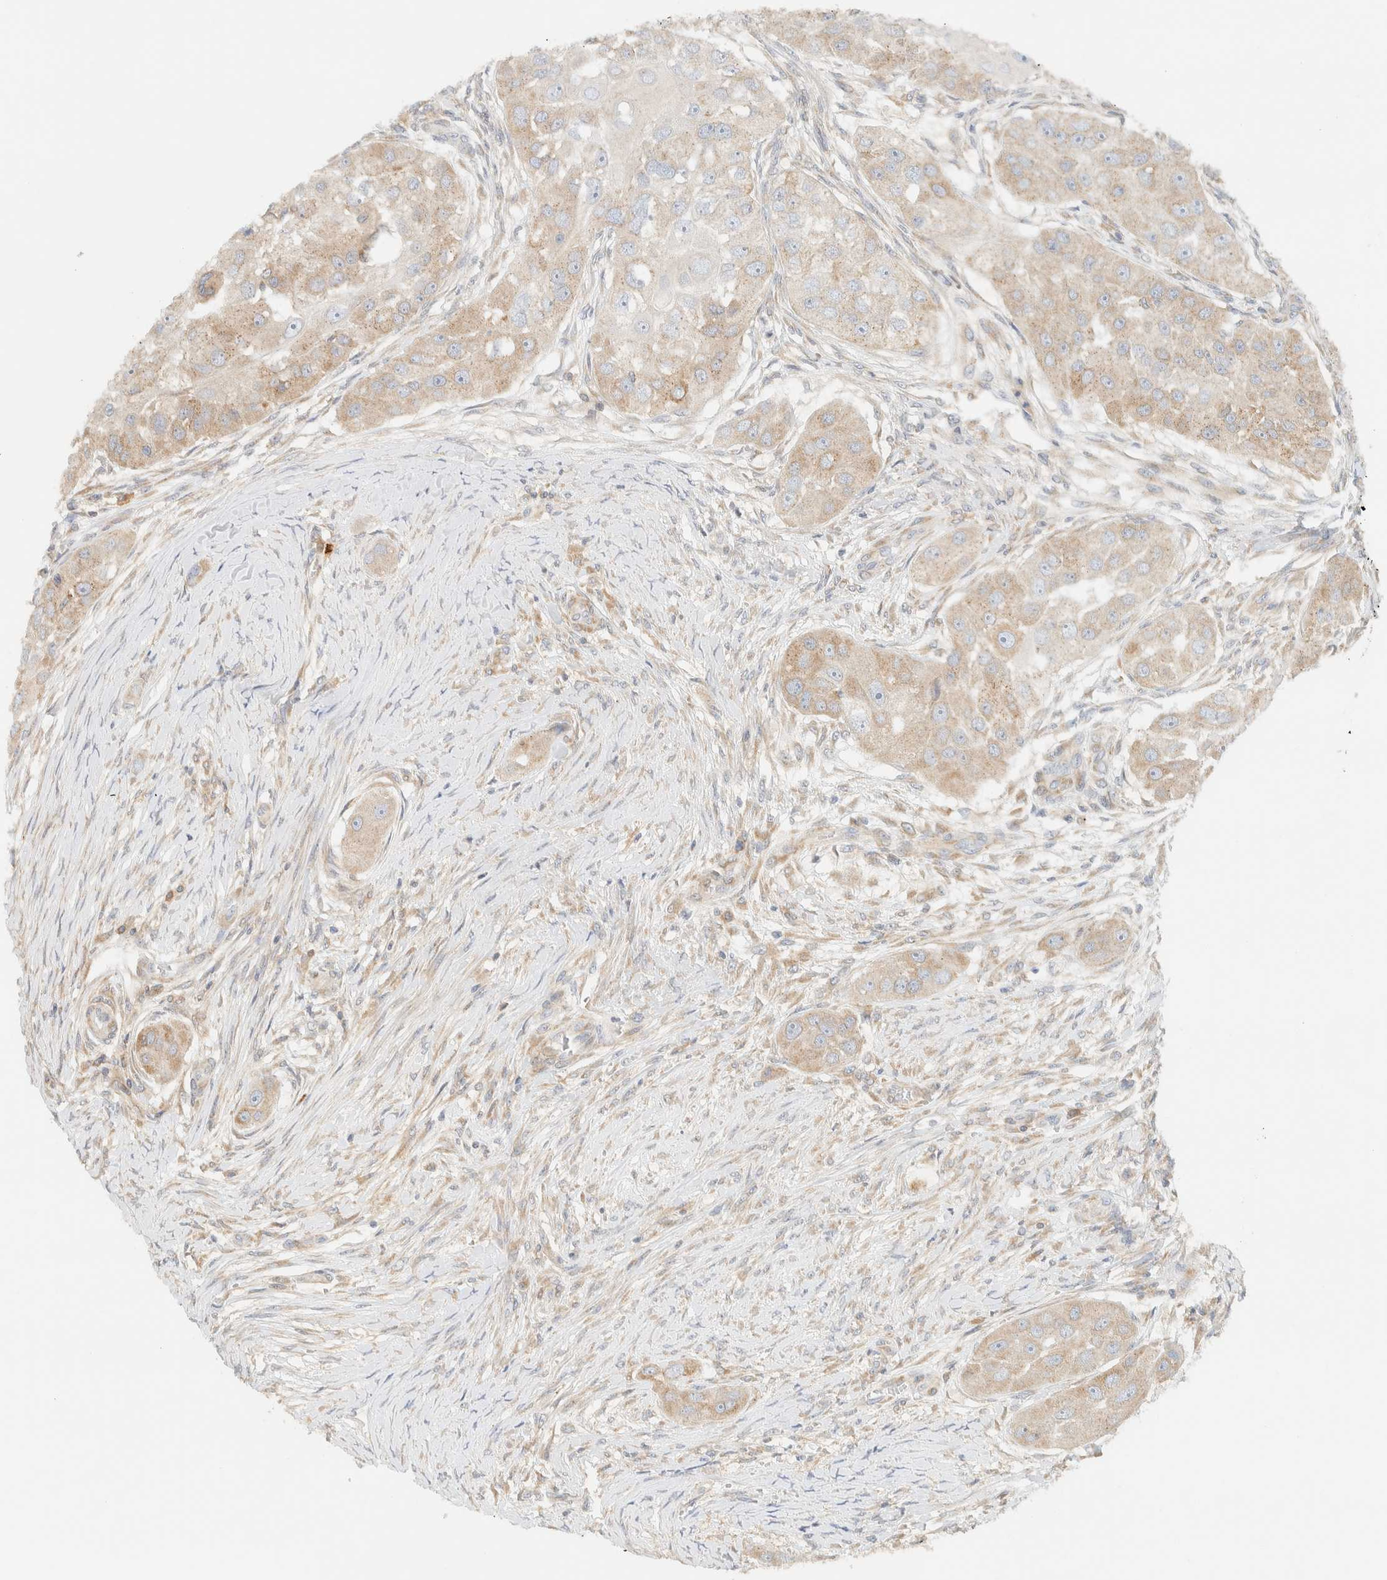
{"staining": {"intensity": "weak", "quantity": ">75%", "location": "cytoplasmic/membranous"}, "tissue": "head and neck cancer", "cell_type": "Tumor cells", "image_type": "cancer", "snomed": [{"axis": "morphology", "description": "Normal tissue, NOS"}, {"axis": "morphology", "description": "Squamous cell carcinoma, NOS"}, {"axis": "topography", "description": "Skeletal muscle"}, {"axis": "topography", "description": "Head-Neck"}], "caption": "Head and neck cancer (squamous cell carcinoma) was stained to show a protein in brown. There is low levels of weak cytoplasmic/membranous positivity in approximately >75% of tumor cells.", "gene": "NT5C", "patient": {"sex": "male", "age": 51}}